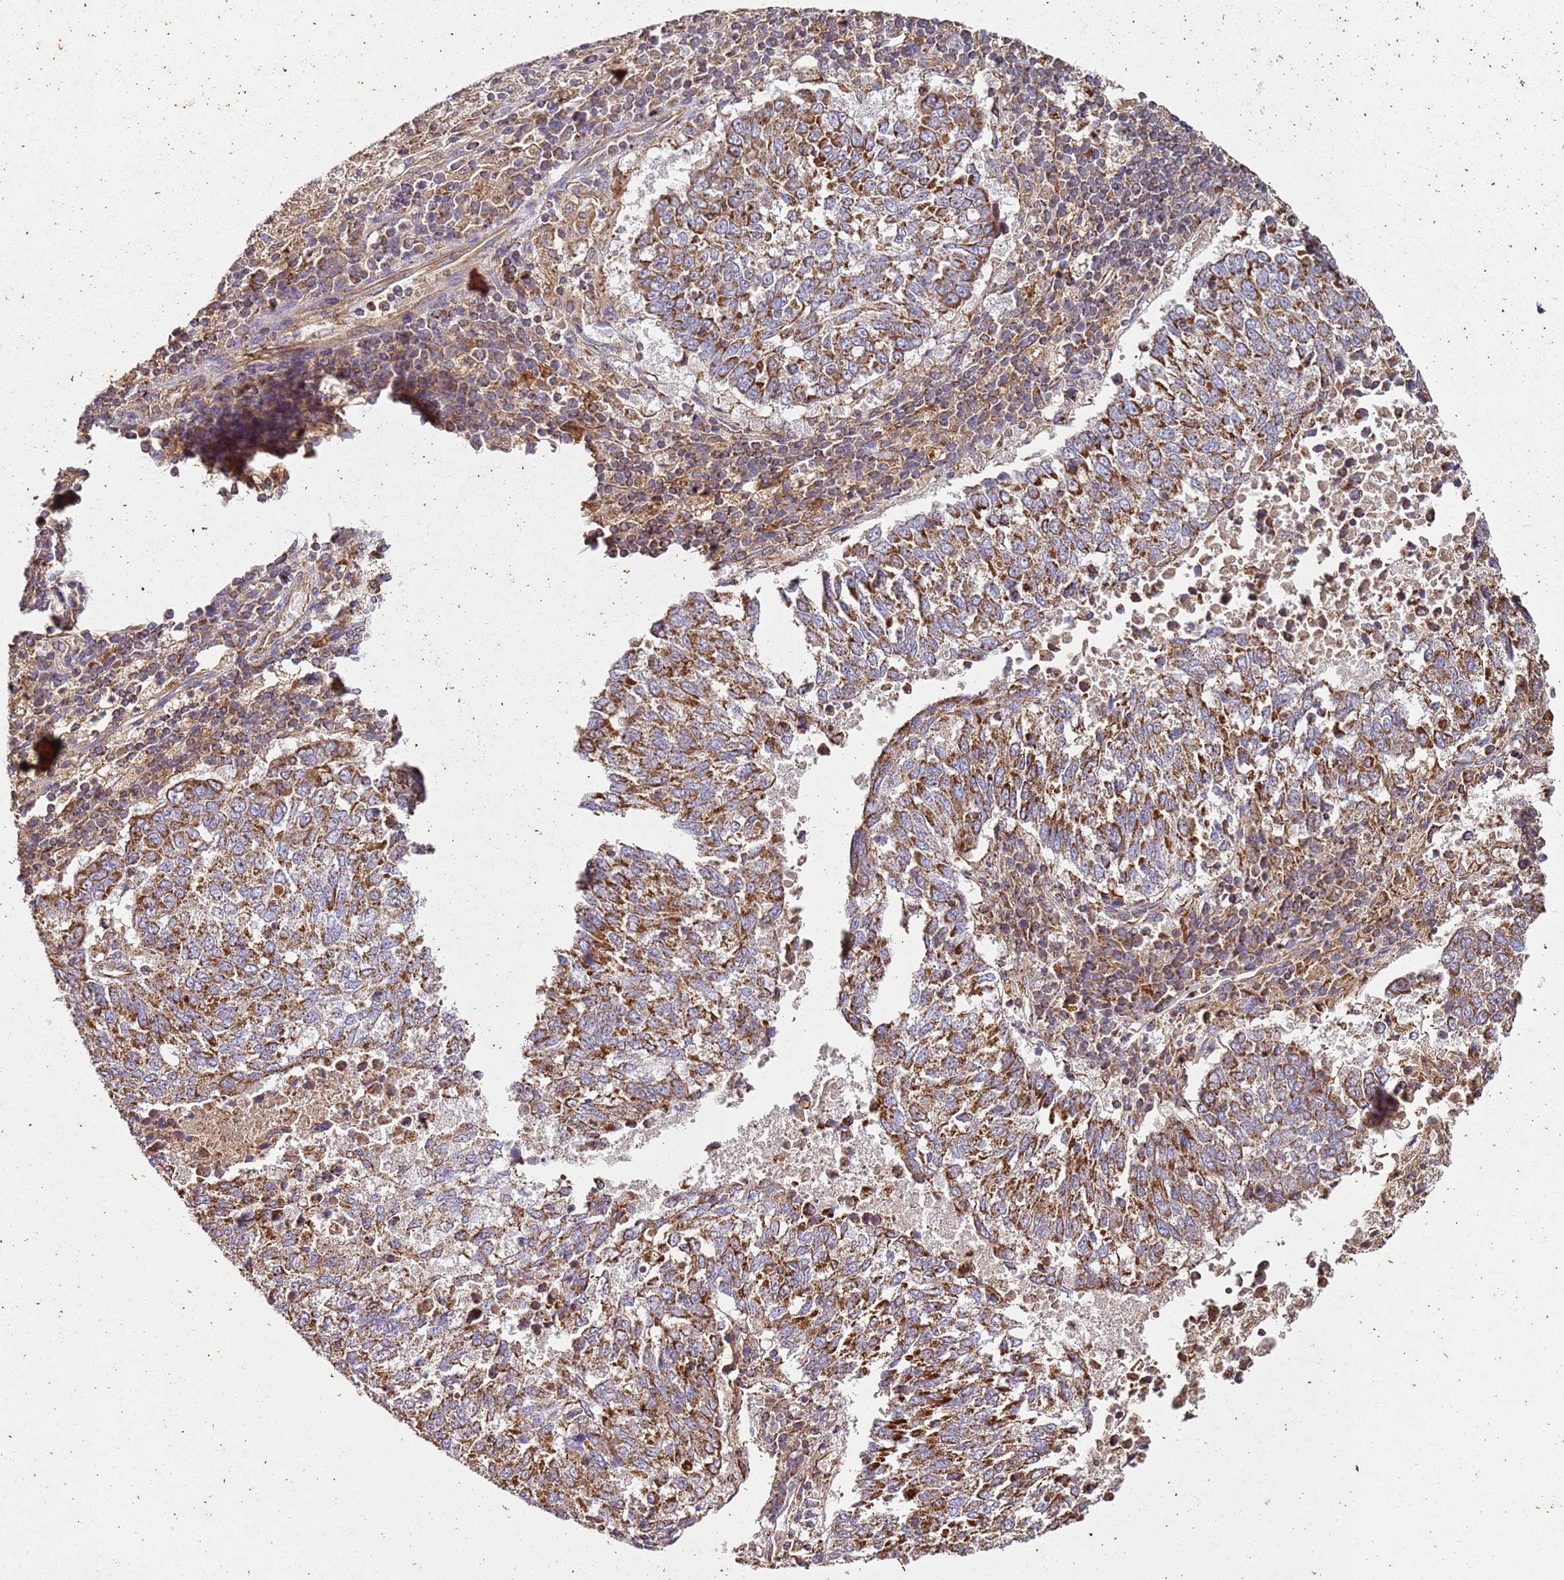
{"staining": {"intensity": "moderate", "quantity": ">75%", "location": "cytoplasmic/membranous"}, "tissue": "lung cancer", "cell_type": "Tumor cells", "image_type": "cancer", "snomed": [{"axis": "morphology", "description": "Squamous cell carcinoma, NOS"}, {"axis": "topography", "description": "Lung"}], "caption": "DAB immunohistochemical staining of squamous cell carcinoma (lung) shows moderate cytoplasmic/membranous protein staining in about >75% of tumor cells.", "gene": "RMND5A", "patient": {"sex": "male", "age": 73}}